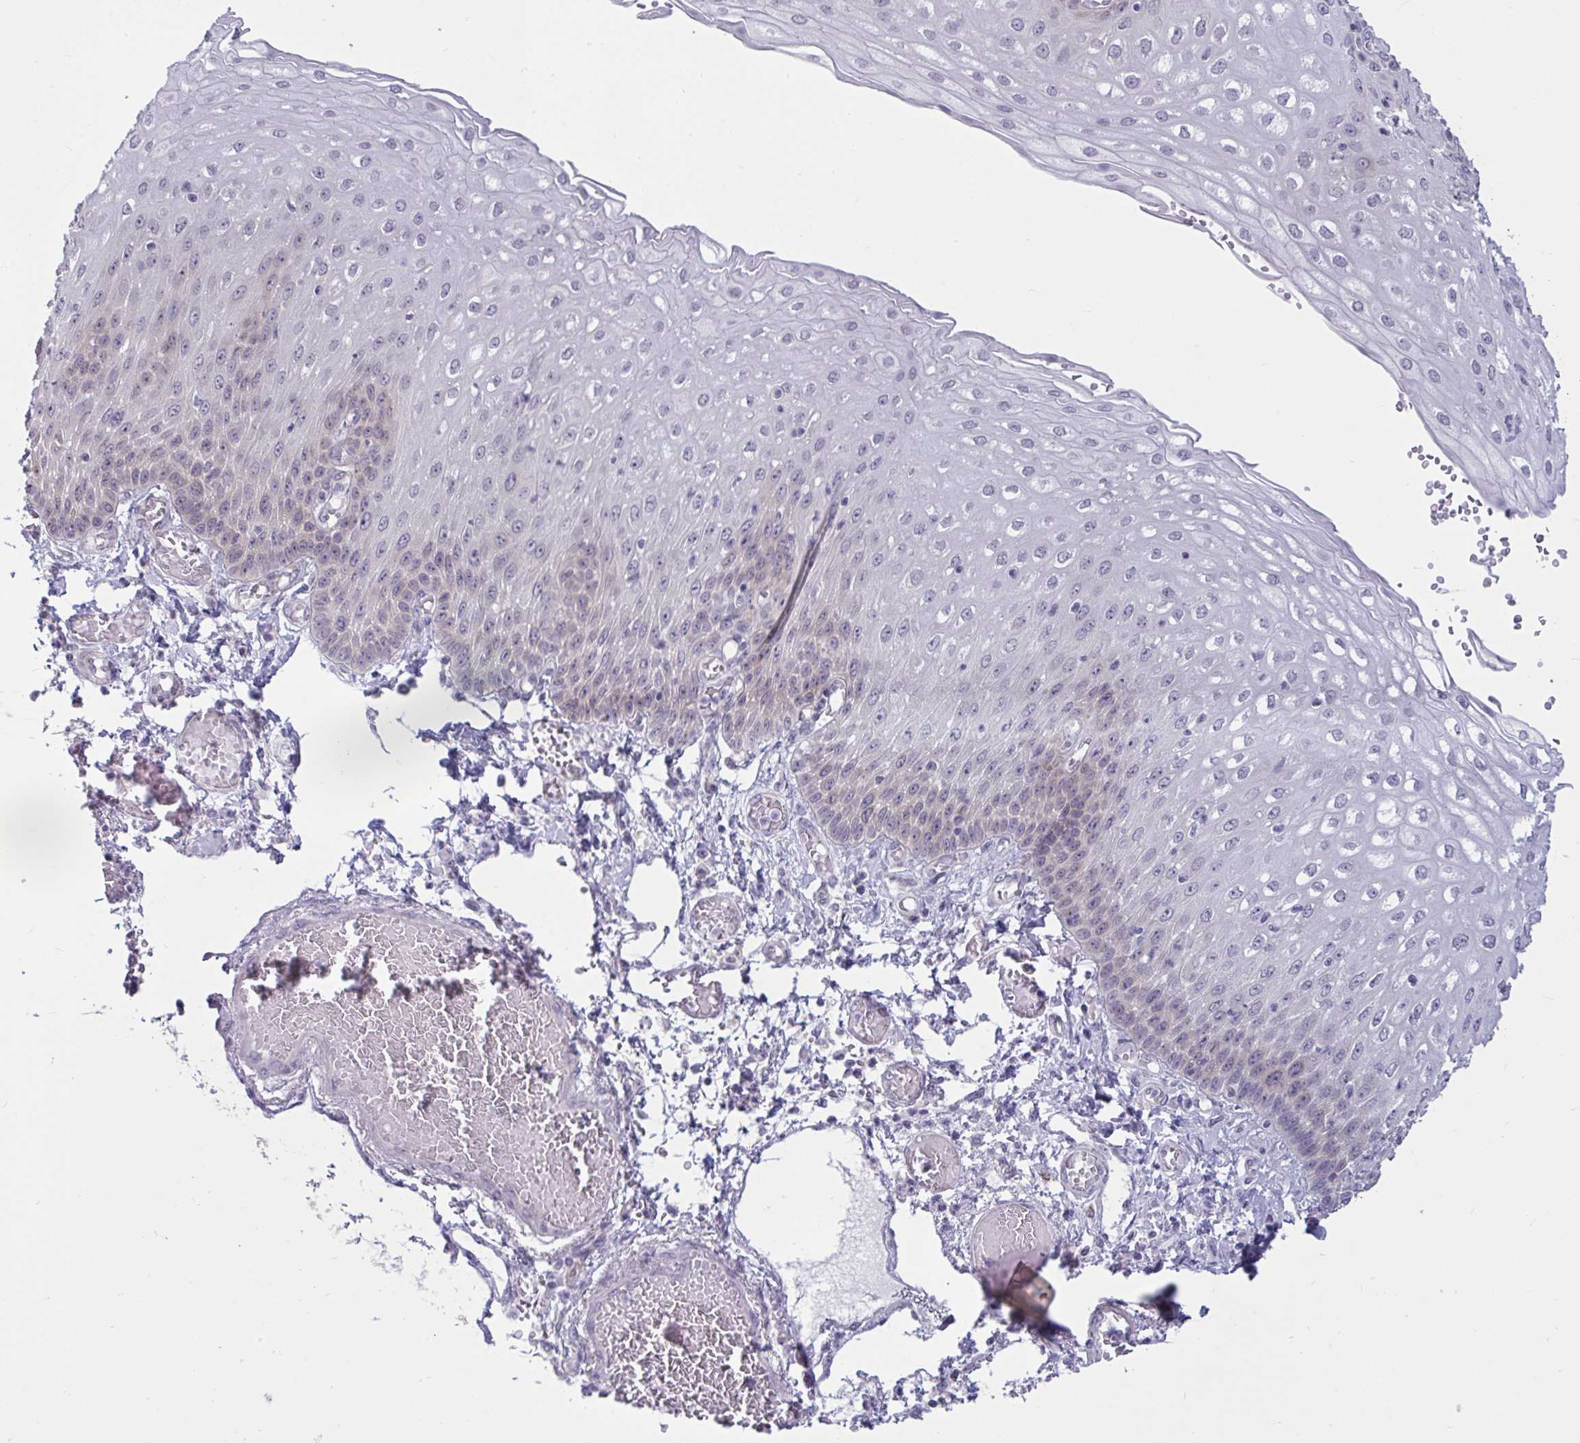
{"staining": {"intensity": "weak", "quantity": "<25%", "location": "cytoplasmic/membranous"}, "tissue": "esophagus", "cell_type": "Squamous epithelial cells", "image_type": "normal", "snomed": [{"axis": "morphology", "description": "Normal tissue, NOS"}, {"axis": "morphology", "description": "Adenocarcinoma, NOS"}, {"axis": "topography", "description": "Esophagus"}], "caption": "Protein analysis of benign esophagus demonstrates no significant staining in squamous epithelial cells. Nuclei are stained in blue.", "gene": "TBC1D4", "patient": {"sex": "male", "age": 81}}